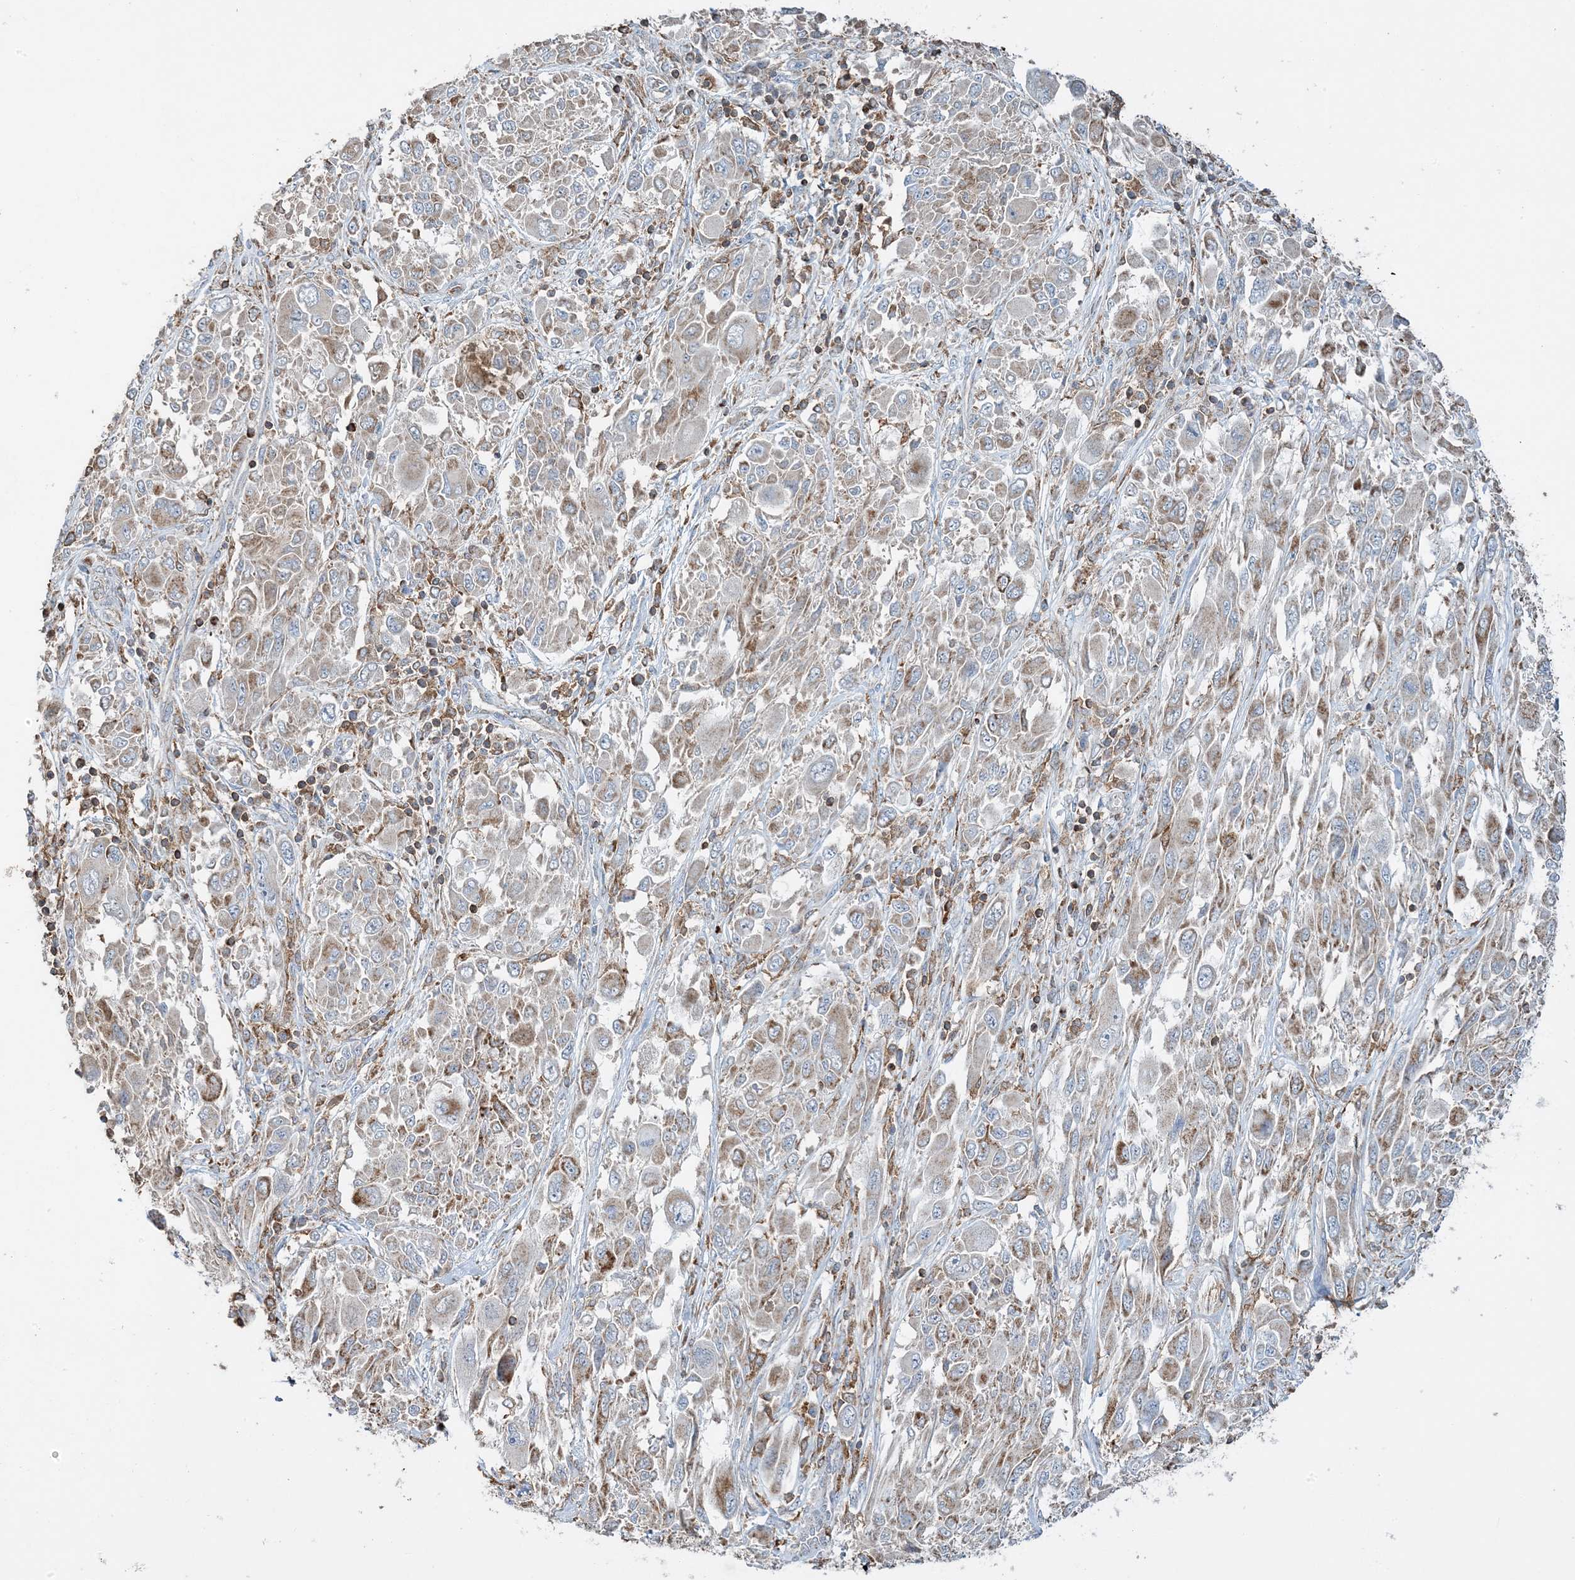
{"staining": {"intensity": "weak", "quantity": ">75%", "location": "cytoplasmic/membranous"}, "tissue": "melanoma", "cell_type": "Tumor cells", "image_type": "cancer", "snomed": [{"axis": "morphology", "description": "Malignant melanoma, NOS"}, {"axis": "topography", "description": "Skin"}], "caption": "Malignant melanoma stained for a protein reveals weak cytoplasmic/membranous positivity in tumor cells.", "gene": "TMLHE", "patient": {"sex": "female", "age": 91}}